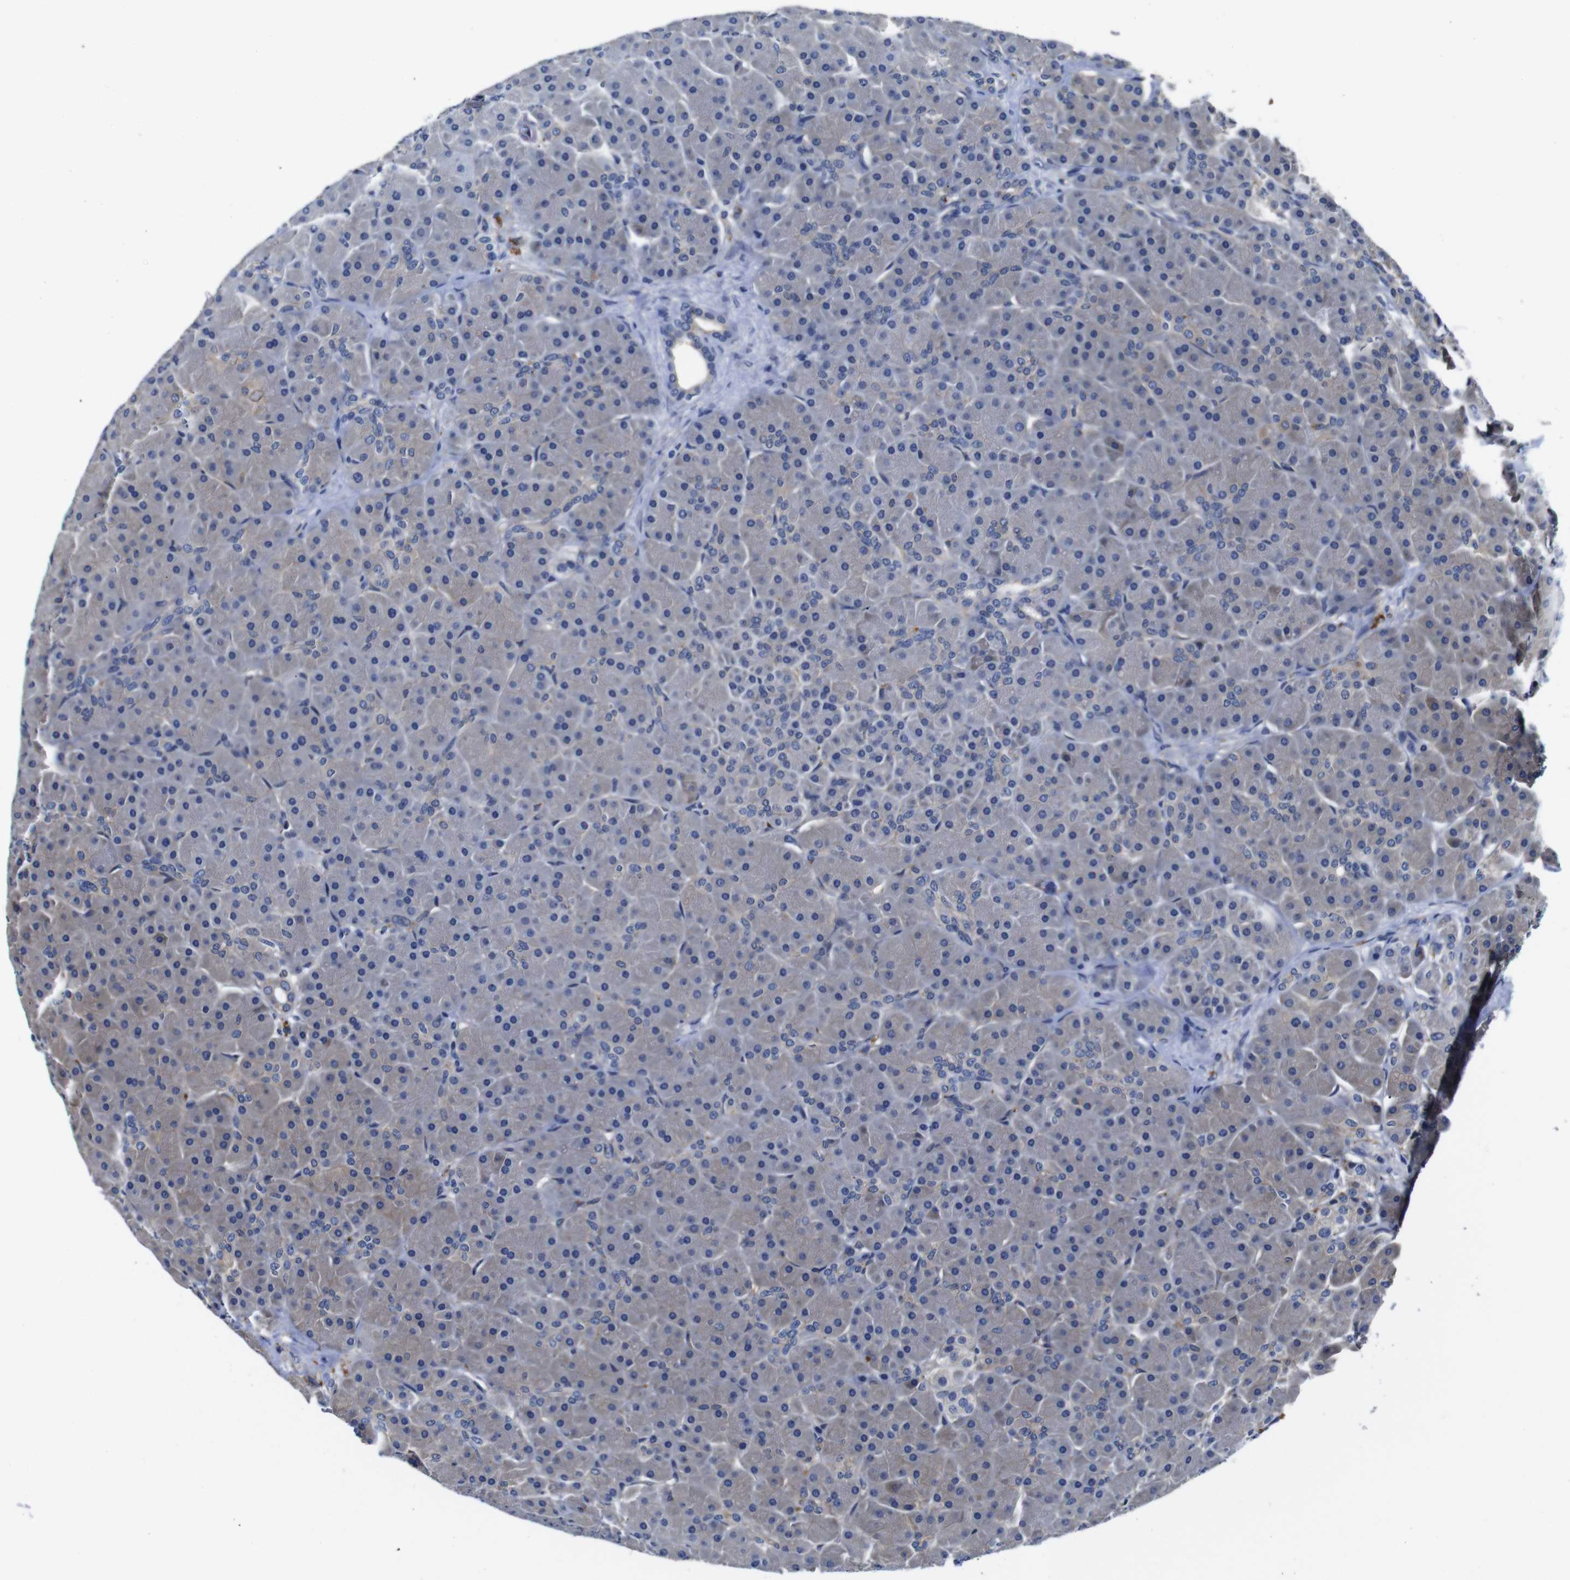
{"staining": {"intensity": "moderate", "quantity": "25%-75%", "location": "cytoplasmic/membranous"}, "tissue": "pancreas", "cell_type": "Exocrine glandular cells", "image_type": "normal", "snomed": [{"axis": "morphology", "description": "Normal tissue, NOS"}, {"axis": "topography", "description": "Pancreas"}], "caption": "A brown stain highlights moderate cytoplasmic/membranous staining of a protein in exocrine glandular cells of benign pancreas. (Stains: DAB in brown, nuclei in blue, Microscopy: brightfield microscopy at high magnification).", "gene": "GIMAP2", "patient": {"sex": "male", "age": 66}}